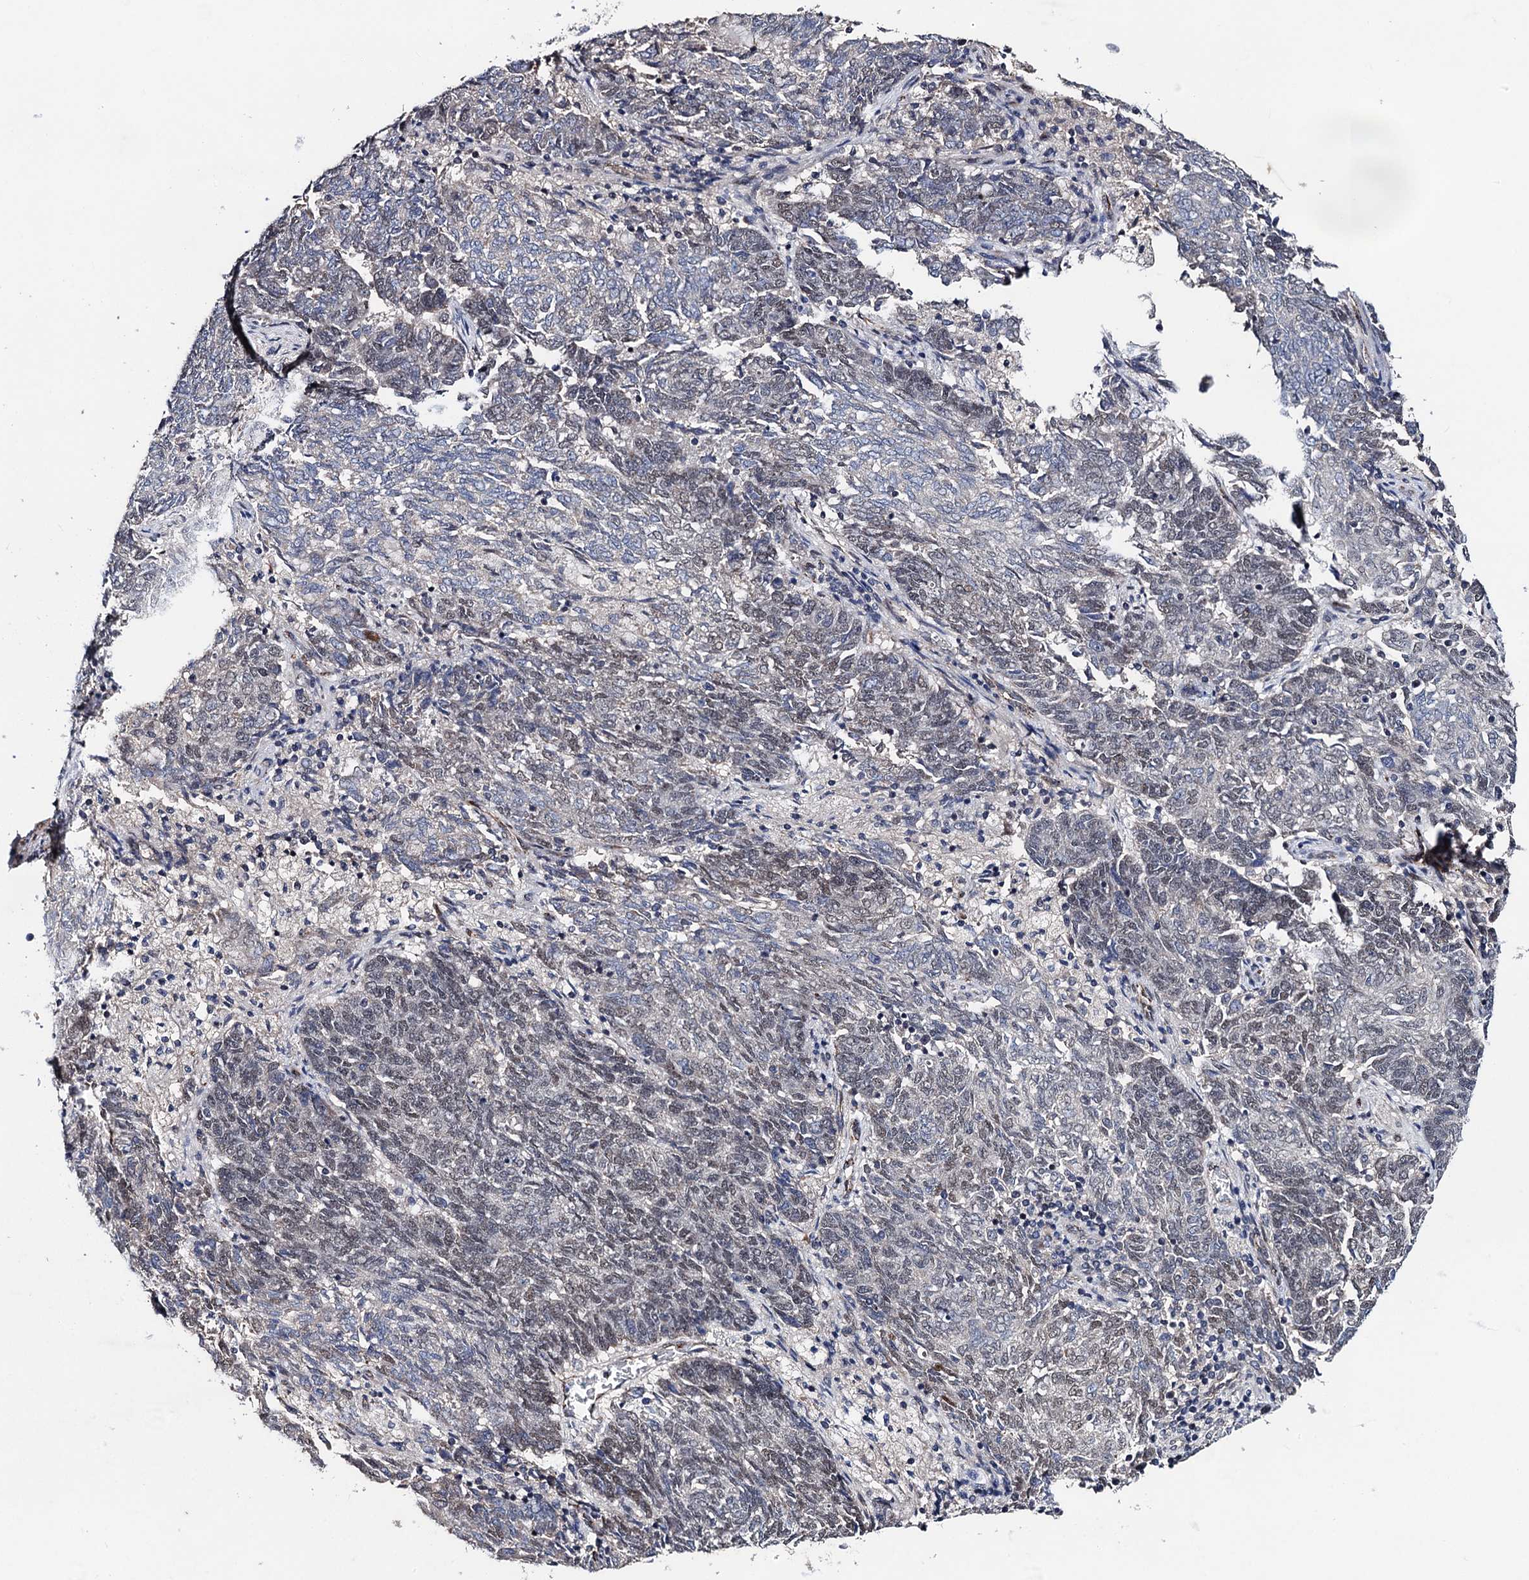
{"staining": {"intensity": "weak", "quantity": "<25%", "location": "nuclear"}, "tissue": "endometrial cancer", "cell_type": "Tumor cells", "image_type": "cancer", "snomed": [{"axis": "morphology", "description": "Adenocarcinoma, NOS"}, {"axis": "topography", "description": "Endometrium"}], "caption": "The IHC photomicrograph has no significant expression in tumor cells of endometrial cancer (adenocarcinoma) tissue.", "gene": "PPTC7", "patient": {"sex": "female", "age": 80}}